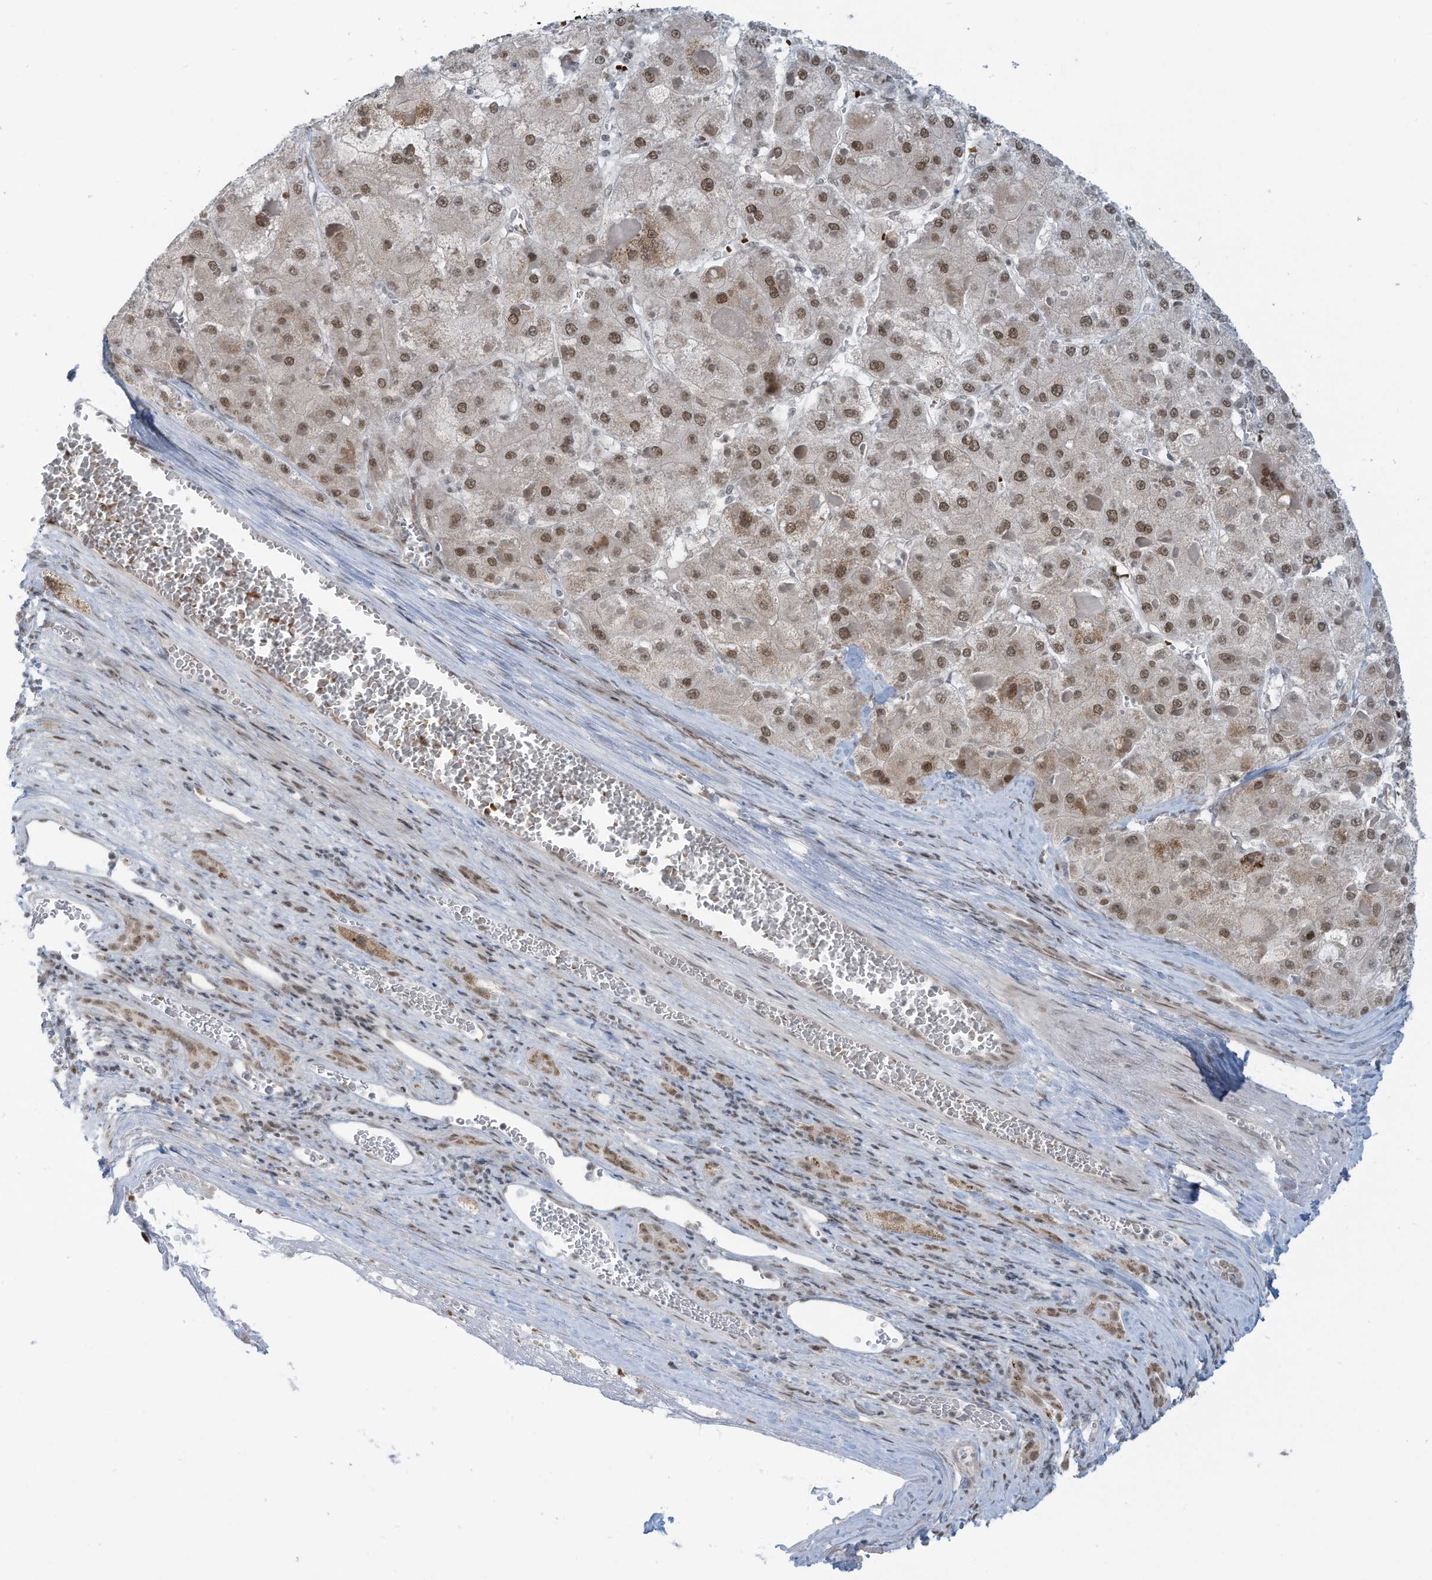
{"staining": {"intensity": "moderate", "quantity": ">75%", "location": "nuclear"}, "tissue": "liver cancer", "cell_type": "Tumor cells", "image_type": "cancer", "snomed": [{"axis": "morphology", "description": "Carcinoma, Hepatocellular, NOS"}, {"axis": "topography", "description": "Liver"}], "caption": "Moderate nuclear staining for a protein is identified in approximately >75% of tumor cells of liver cancer (hepatocellular carcinoma) using immunohistochemistry.", "gene": "ECT2L", "patient": {"sex": "female", "age": 73}}